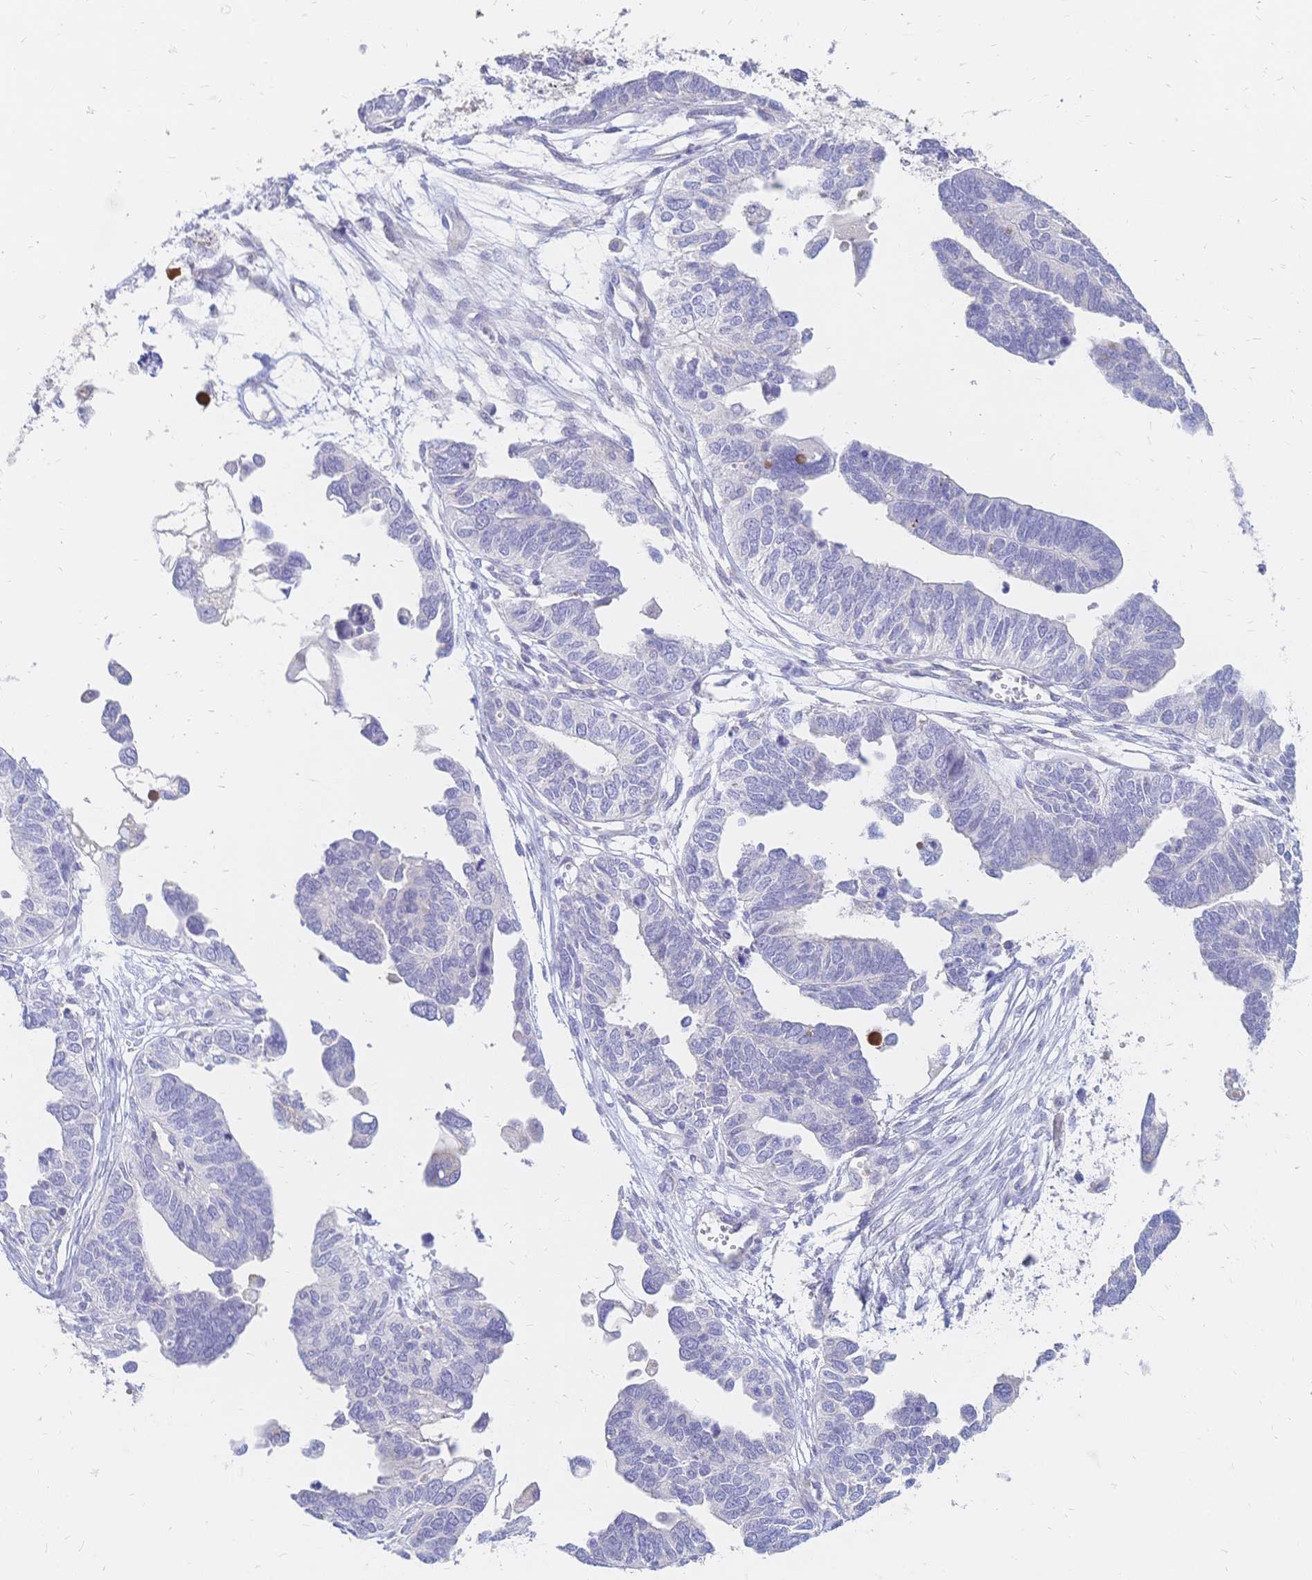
{"staining": {"intensity": "negative", "quantity": "none", "location": "none"}, "tissue": "ovarian cancer", "cell_type": "Tumor cells", "image_type": "cancer", "snomed": [{"axis": "morphology", "description": "Cystadenocarcinoma, serous, NOS"}, {"axis": "topography", "description": "Ovary"}], "caption": "Ovarian cancer was stained to show a protein in brown. There is no significant expression in tumor cells.", "gene": "VWC2L", "patient": {"sex": "female", "age": 51}}